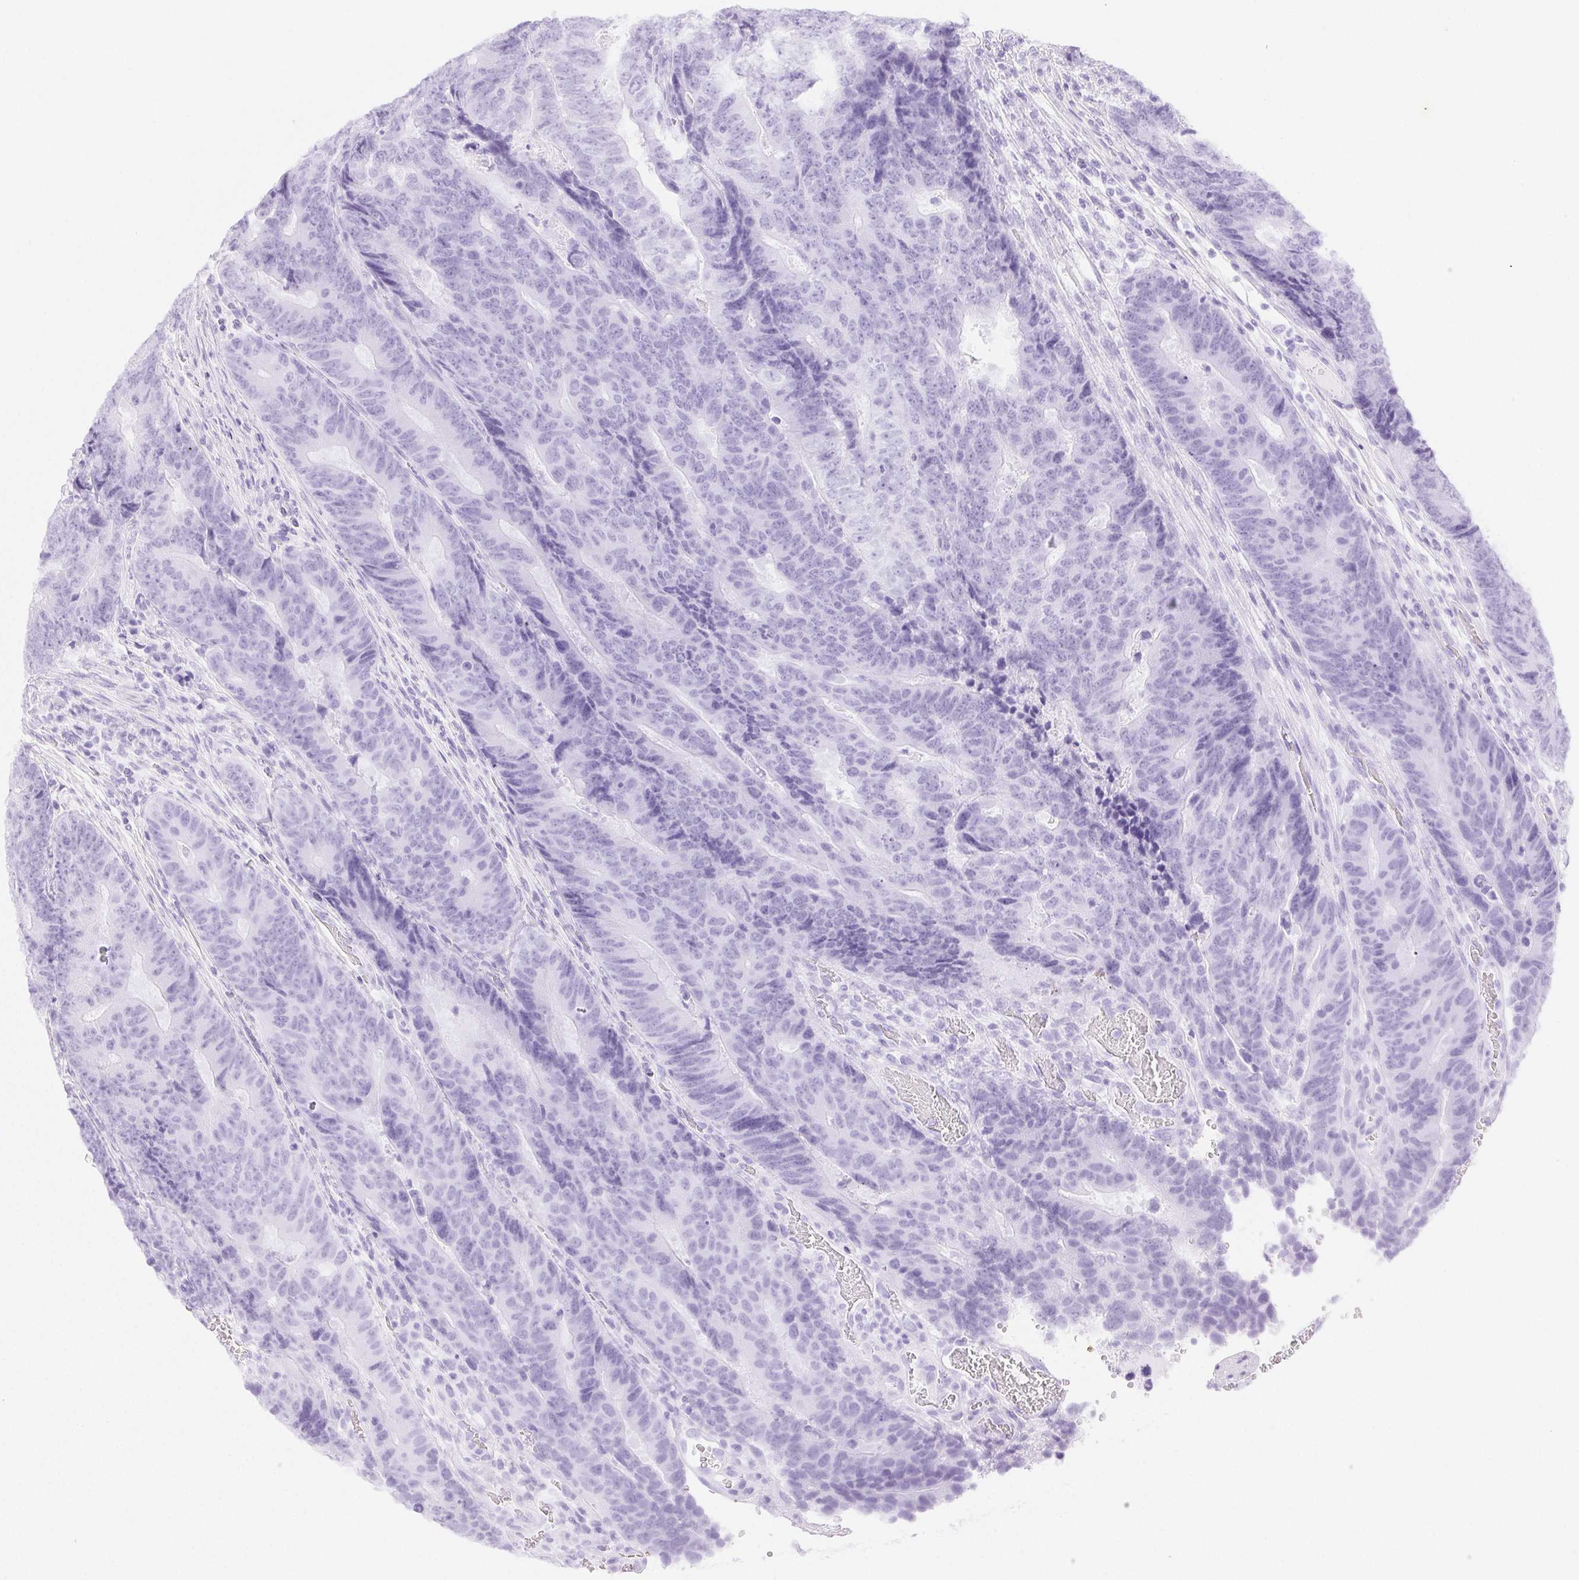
{"staining": {"intensity": "negative", "quantity": "none", "location": "none"}, "tissue": "colorectal cancer", "cell_type": "Tumor cells", "image_type": "cancer", "snomed": [{"axis": "morphology", "description": "Adenocarcinoma, NOS"}, {"axis": "topography", "description": "Colon"}], "caption": "High magnification brightfield microscopy of colorectal cancer stained with DAB (brown) and counterstained with hematoxylin (blue): tumor cells show no significant staining. (Immunohistochemistry, brightfield microscopy, high magnification).", "gene": "CLDN16", "patient": {"sex": "female", "age": 48}}